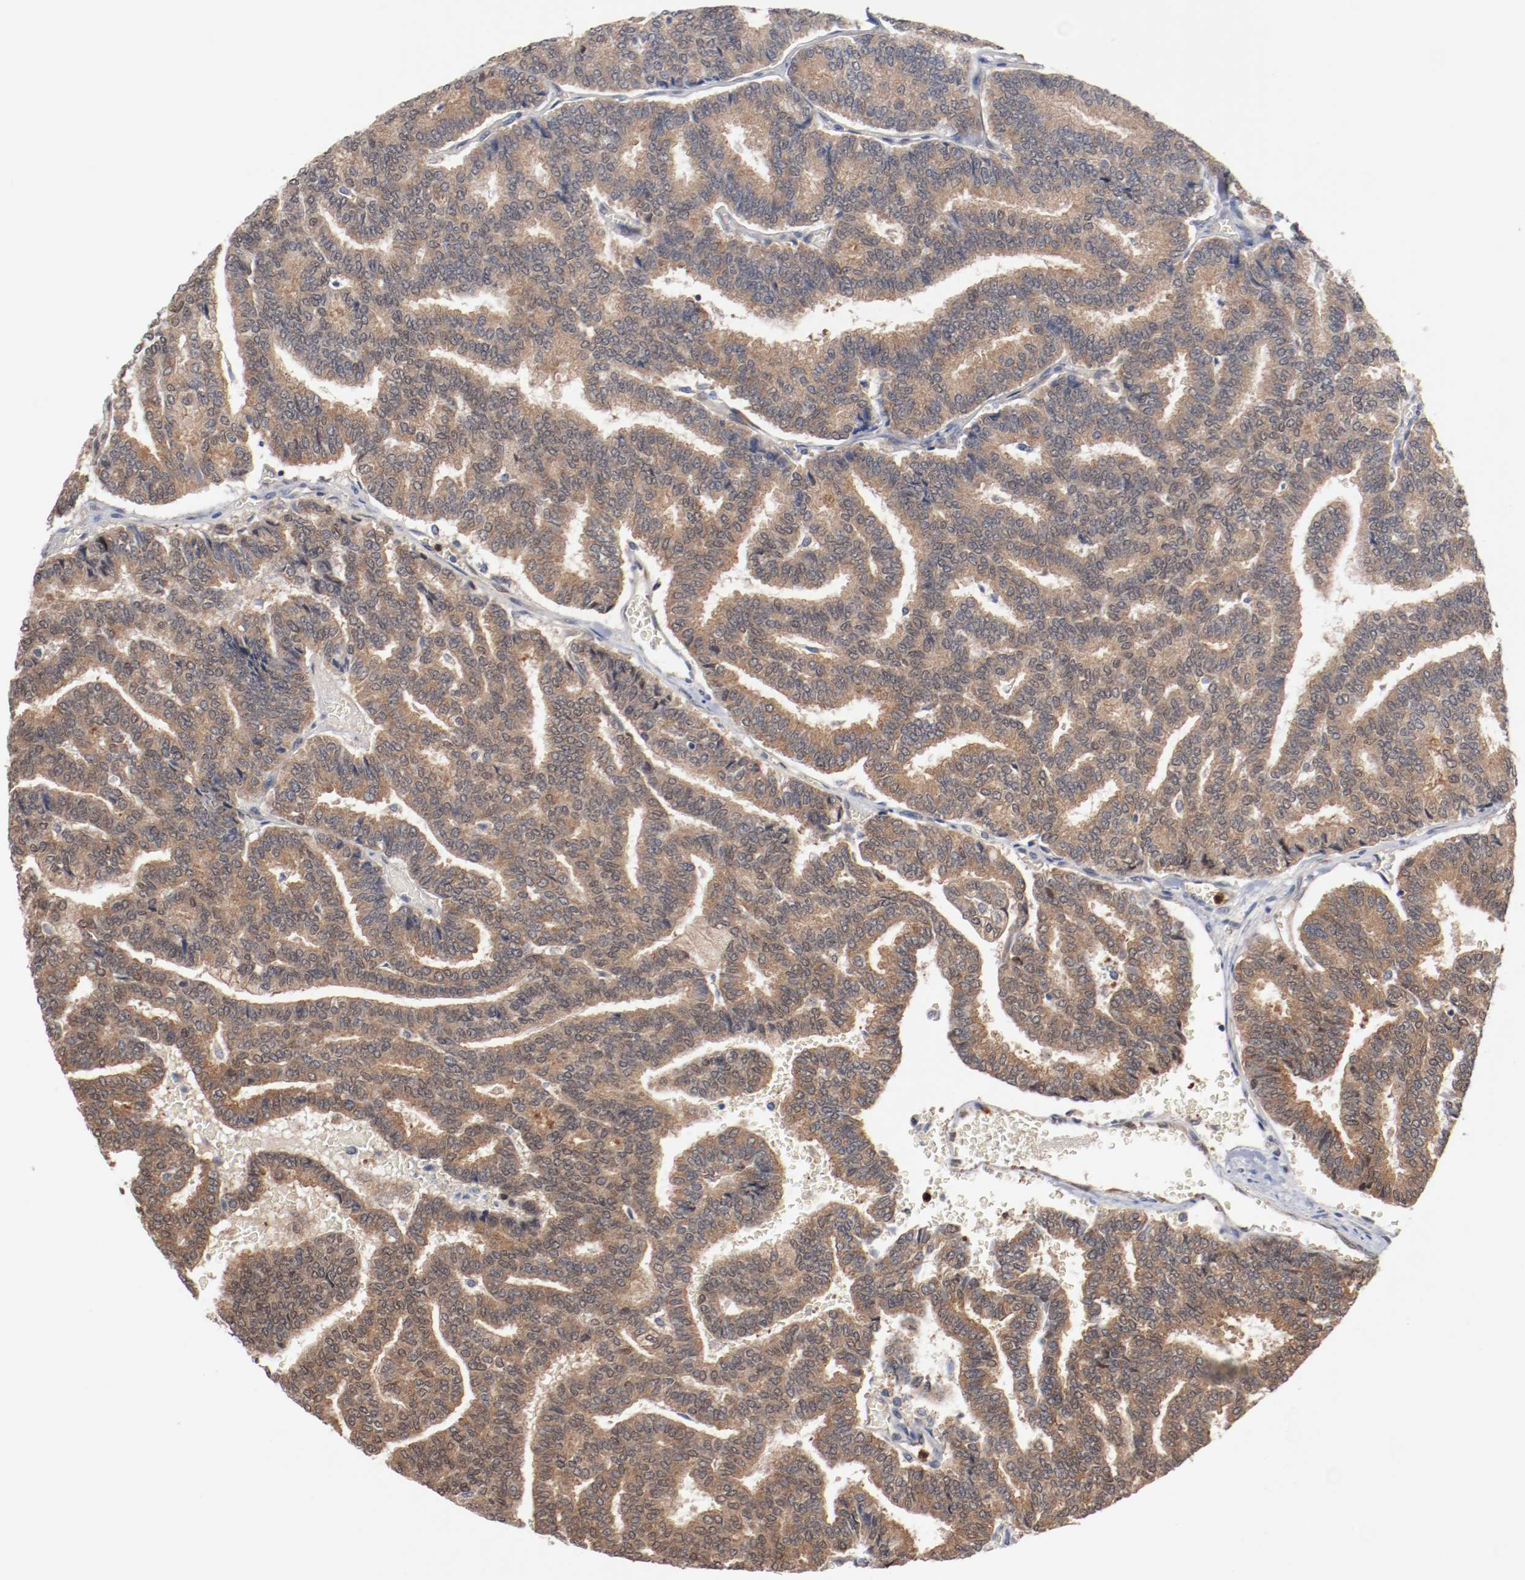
{"staining": {"intensity": "moderate", "quantity": ">75%", "location": "cytoplasmic/membranous"}, "tissue": "thyroid cancer", "cell_type": "Tumor cells", "image_type": "cancer", "snomed": [{"axis": "morphology", "description": "Papillary adenocarcinoma, NOS"}, {"axis": "topography", "description": "Thyroid gland"}], "caption": "A photomicrograph of human papillary adenocarcinoma (thyroid) stained for a protein exhibits moderate cytoplasmic/membranous brown staining in tumor cells. (DAB IHC with brightfield microscopy, high magnification).", "gene": "RNASE11", "patient": {"sex": "female", "age": 35}}